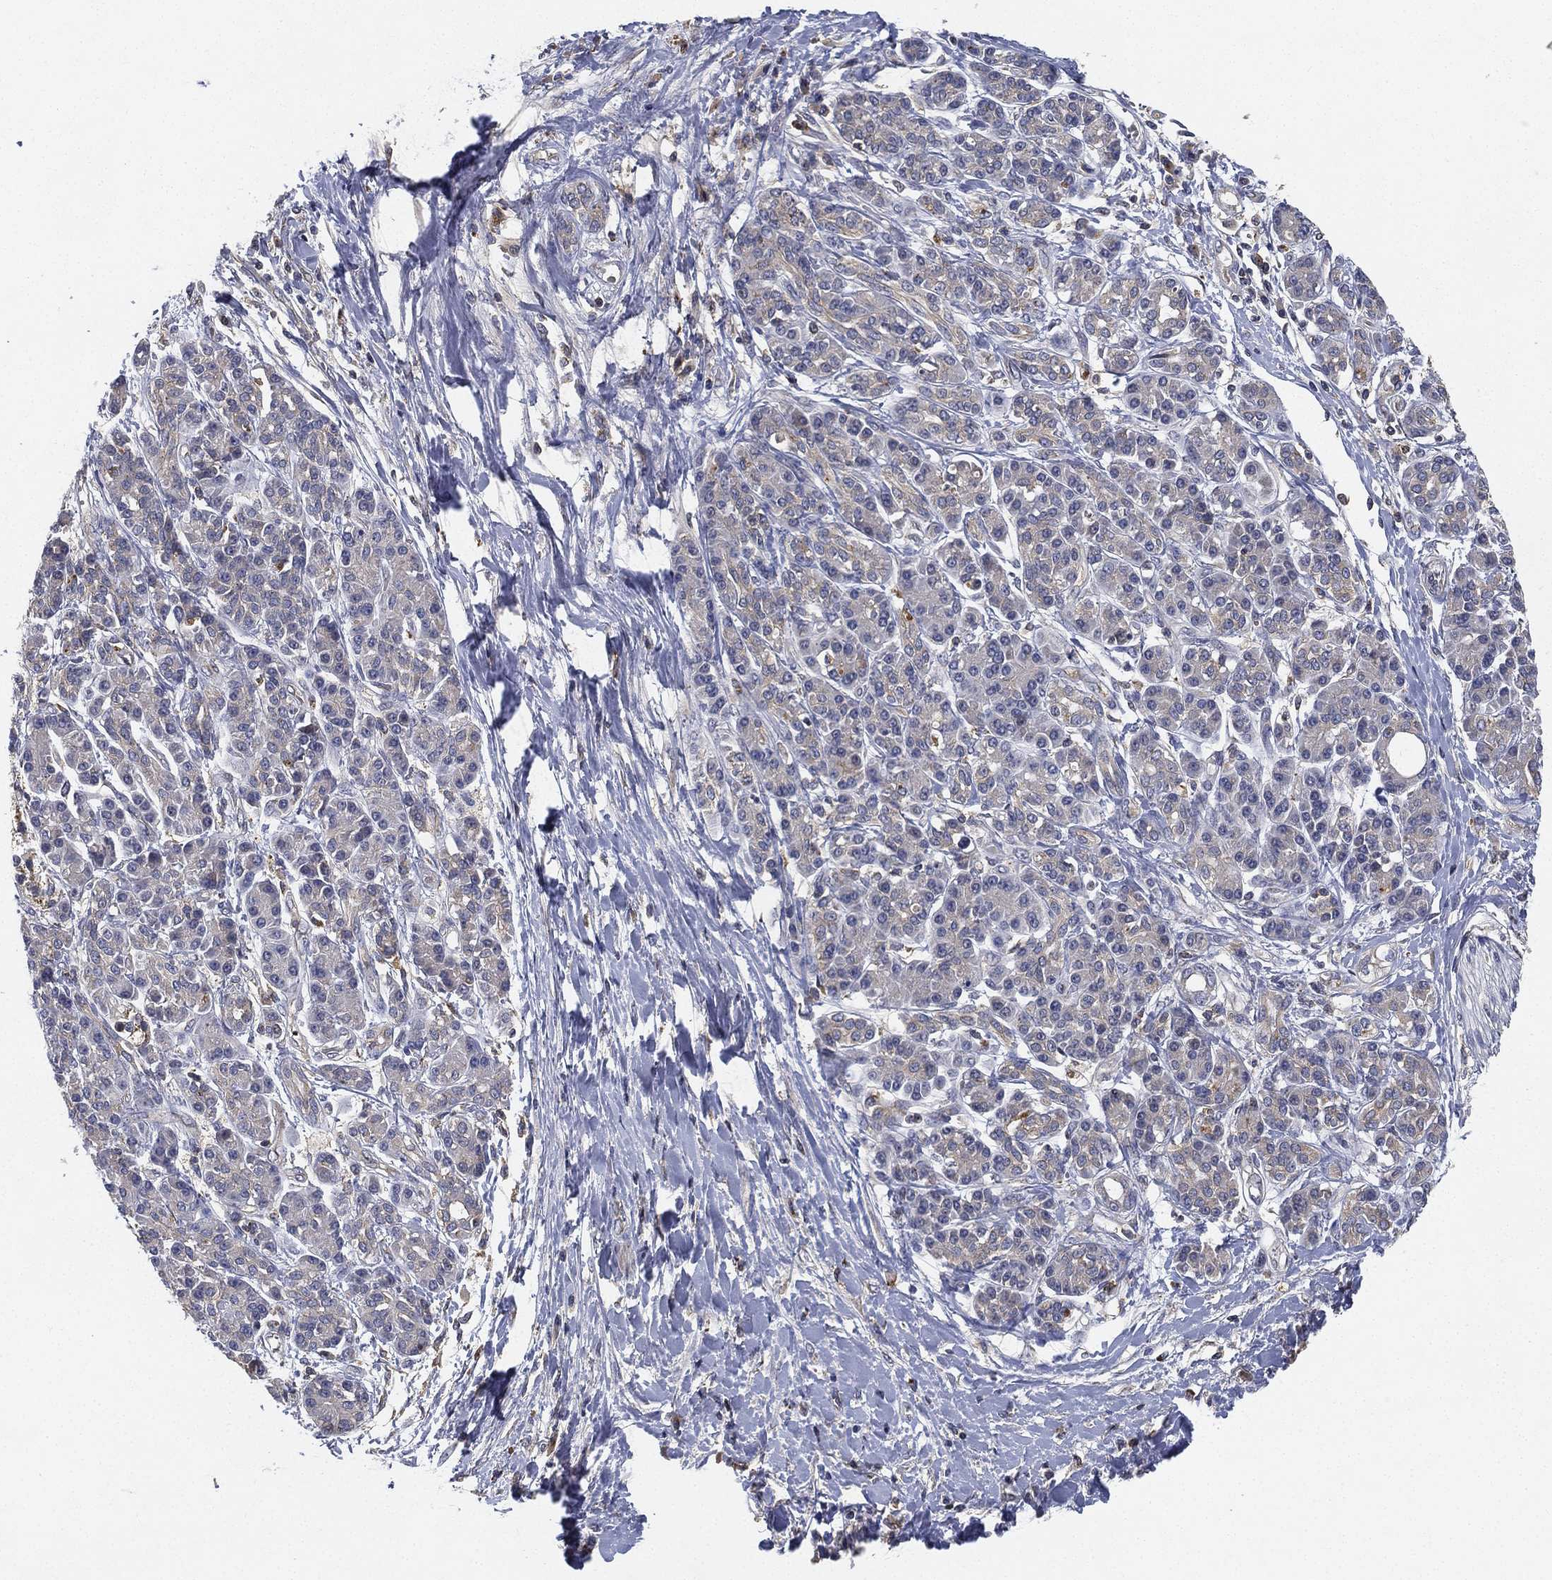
{"staining": {"intensity": "negative", "quantity": "none", "location": "none"}, "tissue": "pancreatic cancer", "cell_type": "Tumor cells", "image_type": "cancer", "snomed": [{"axis": "morphology", "description": "Adenocarcinoma, NOS"}, {"axis": "topography", "description": "Pancreas"}], "caption": "Tumor cells show no significant protein expression in pancreatic cancer.", "gene": "CFAP251", "patient": {"sex": "female", "age": 56}}